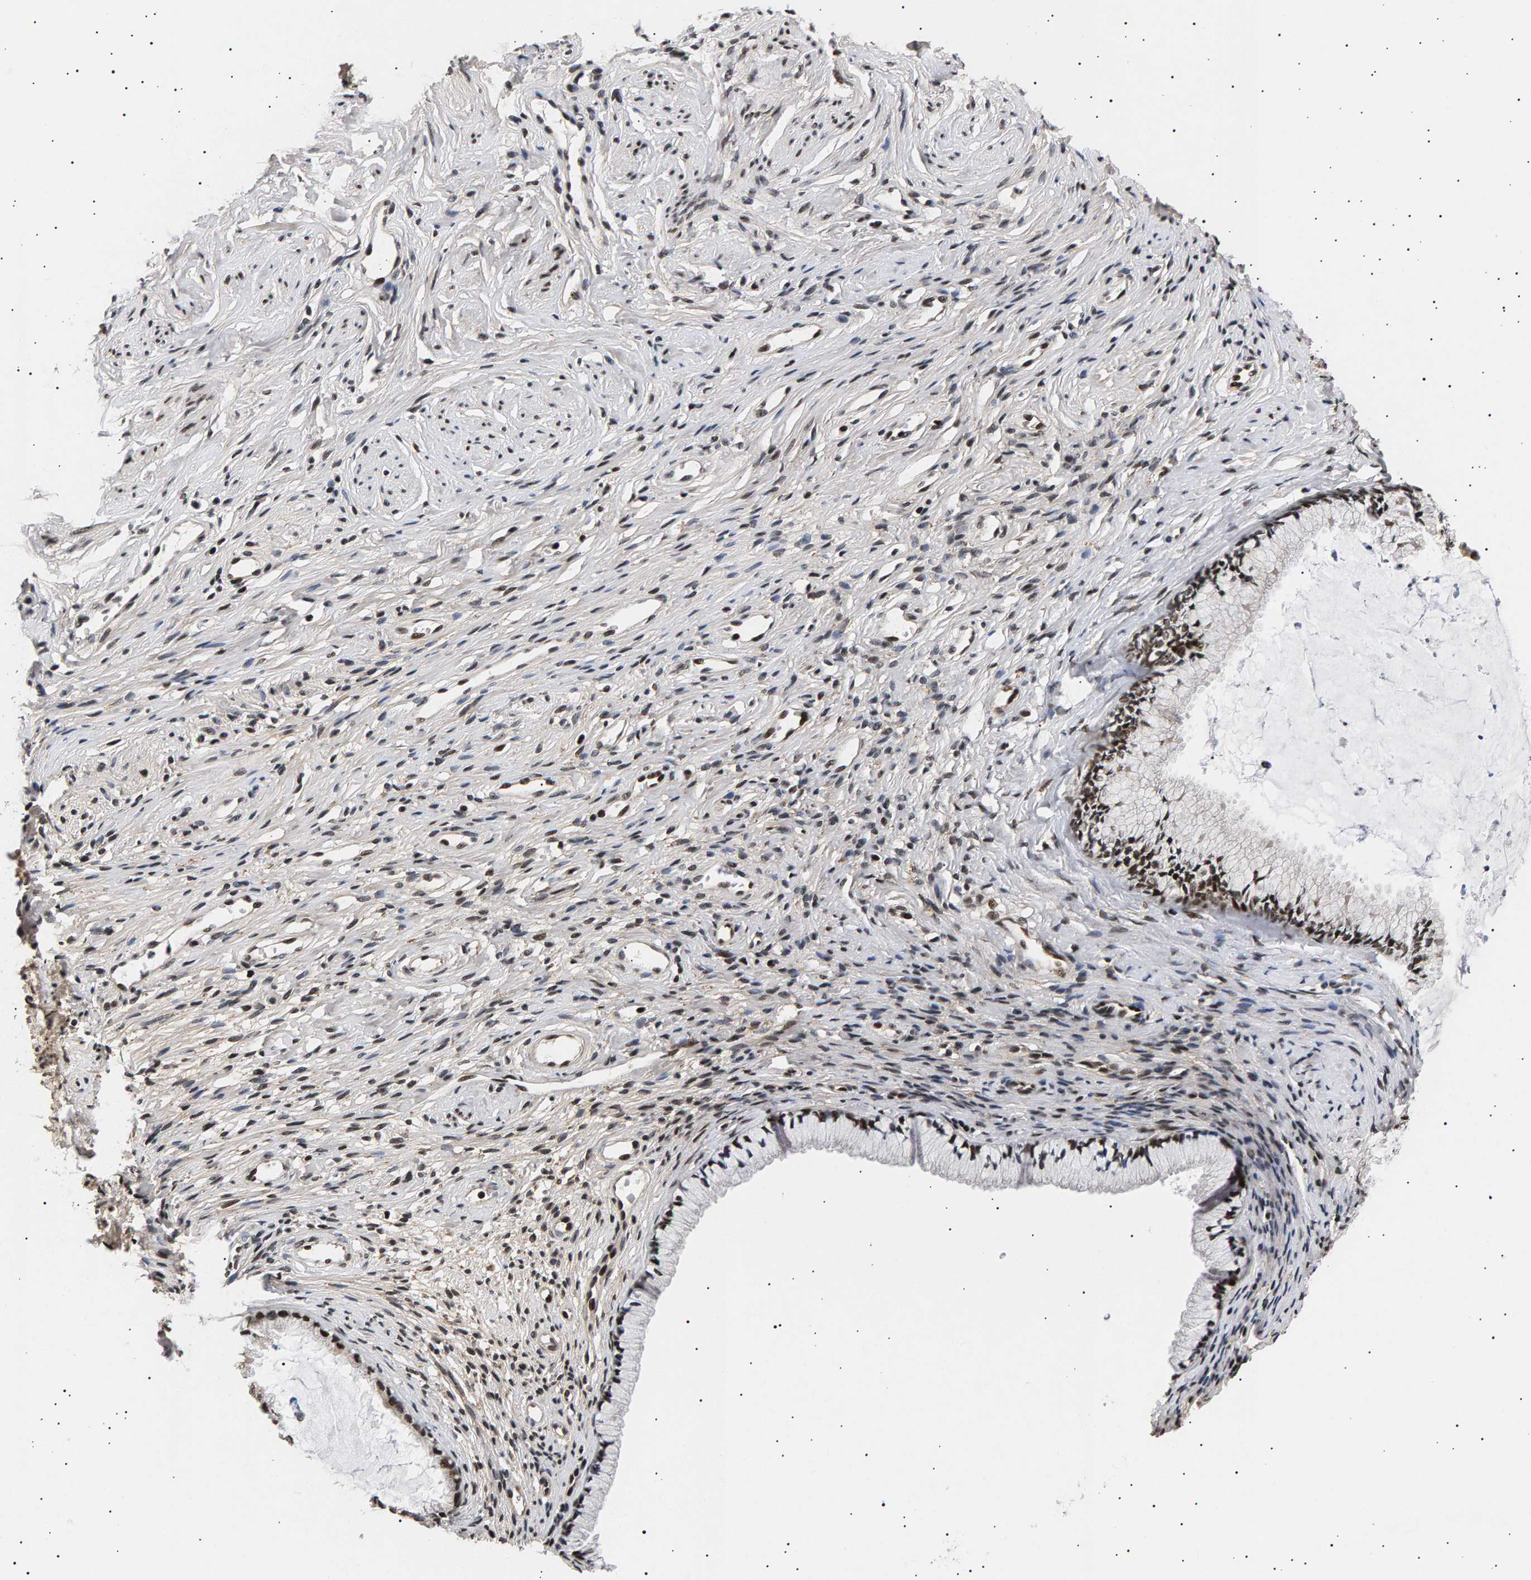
{"staining": {"intensity": "strong", "quantity": "25%-75%", "location": "nuclear"}, "tissue": "cervix", "cell_type": "Glandular cells", "image_type": "normal", "snomed": [{"axis": "morphology", "description": "Normal tissue, NOS"}, {"axis": "topography", "description": "Cervix"}], "caption": "An immunohistochemistry (IHC) micrograph of unremarkable tissue is shown. Protein staining in brown highlights strong nuclear positivity in cervix within glandular cells.", "gene": "ANKRD40", "patient": {"sex": "female", "age": 77}}